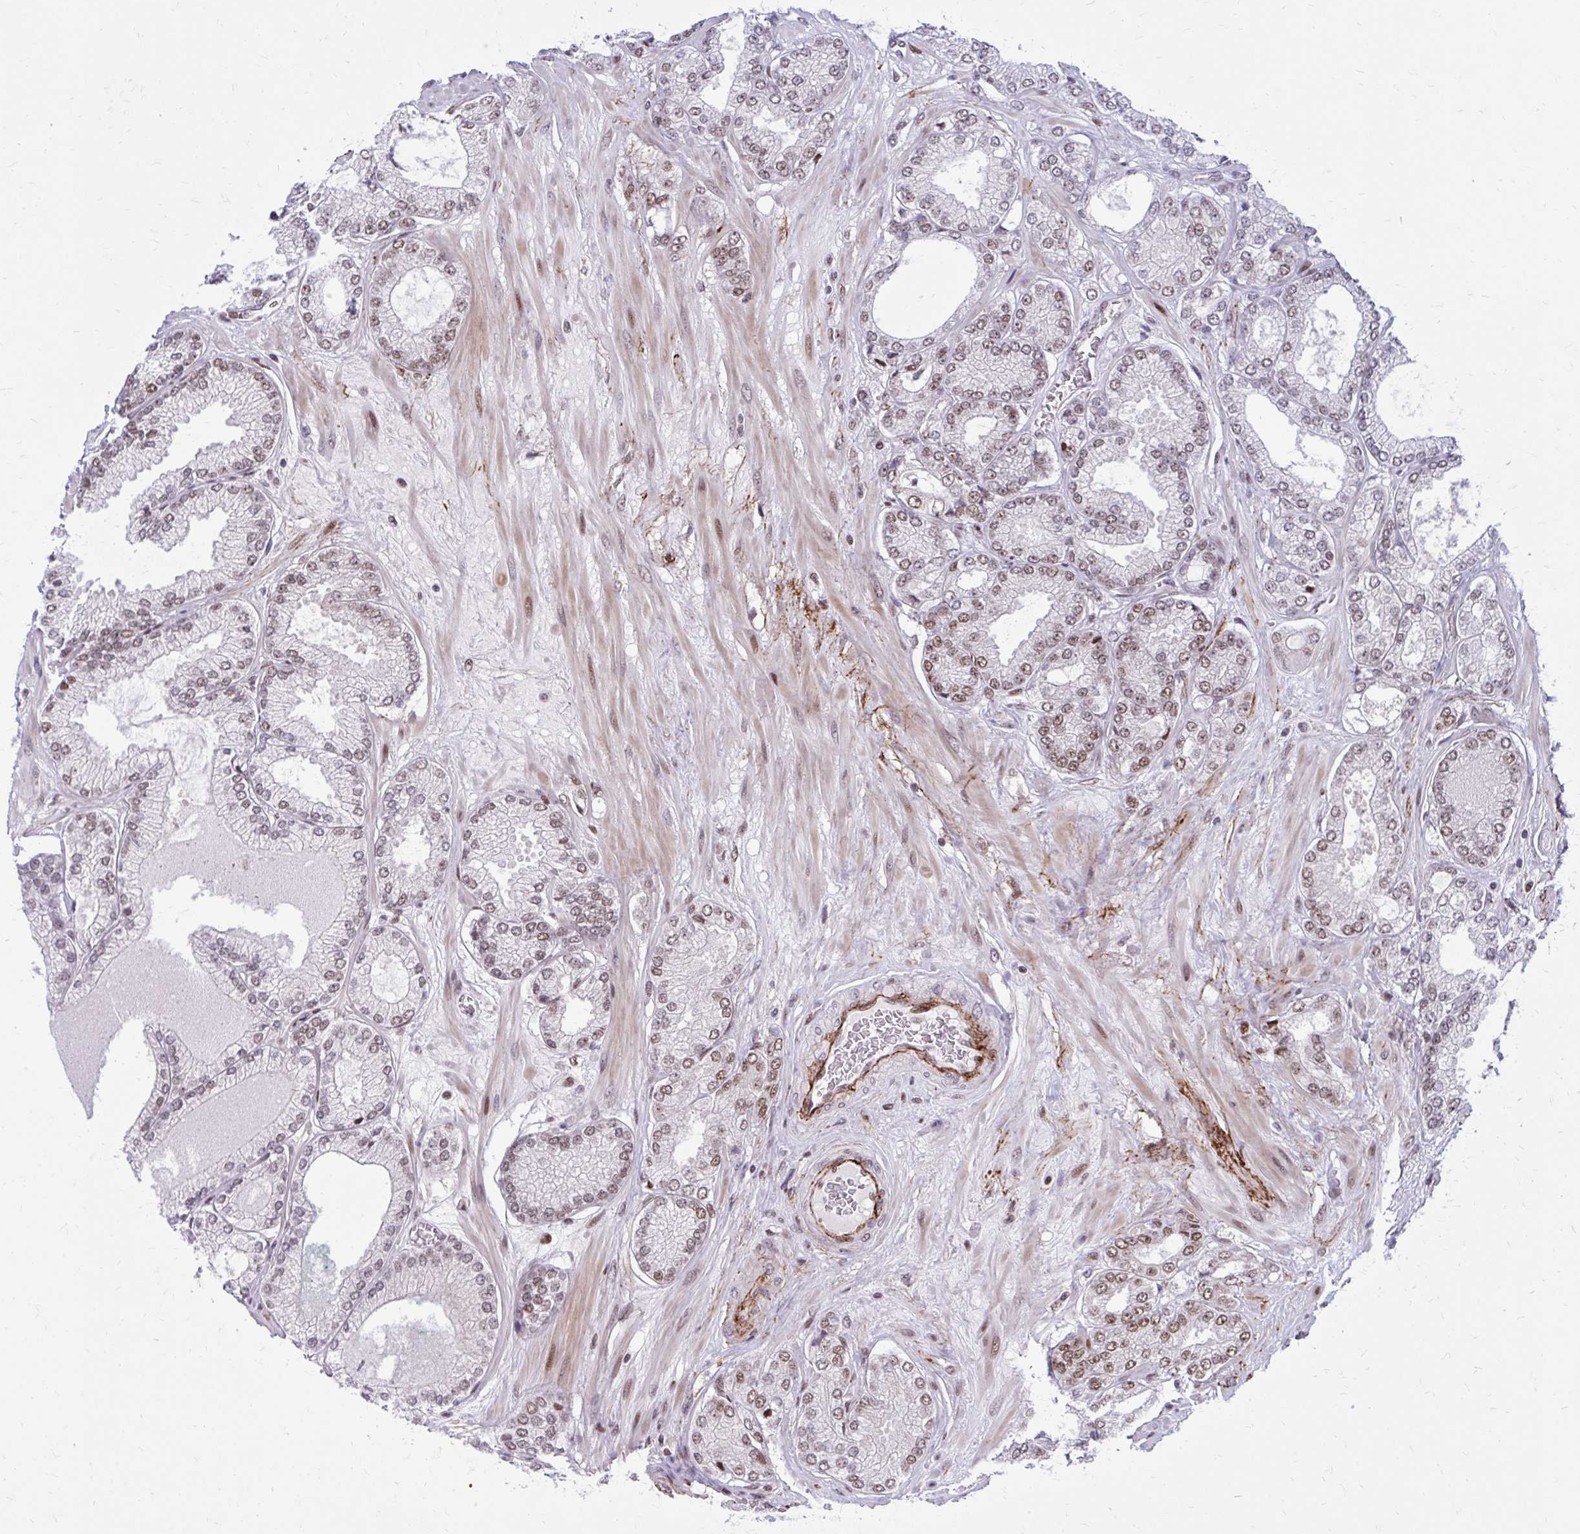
{"staining": {"intensity": "moderate", "quantity": "<25%", "location": "nuclear"}, "tissue": "prostate cancer", "cell_type": "Tumor cells", "image_type": "cancer", "snomed": [{"axis": "morphology", "description": "Adenocarcinoma, High grade"}, {"axis": "topography", "description": "Prostate"}], "caption": "Immunohistochemical staining of prostate high-grade adenocarcinoma reveals low levels of moderate nuclear protein staining in about <25% of tumor cells.", "gene": "PSME4", "patient": {"sex": "male", "age": 68}}